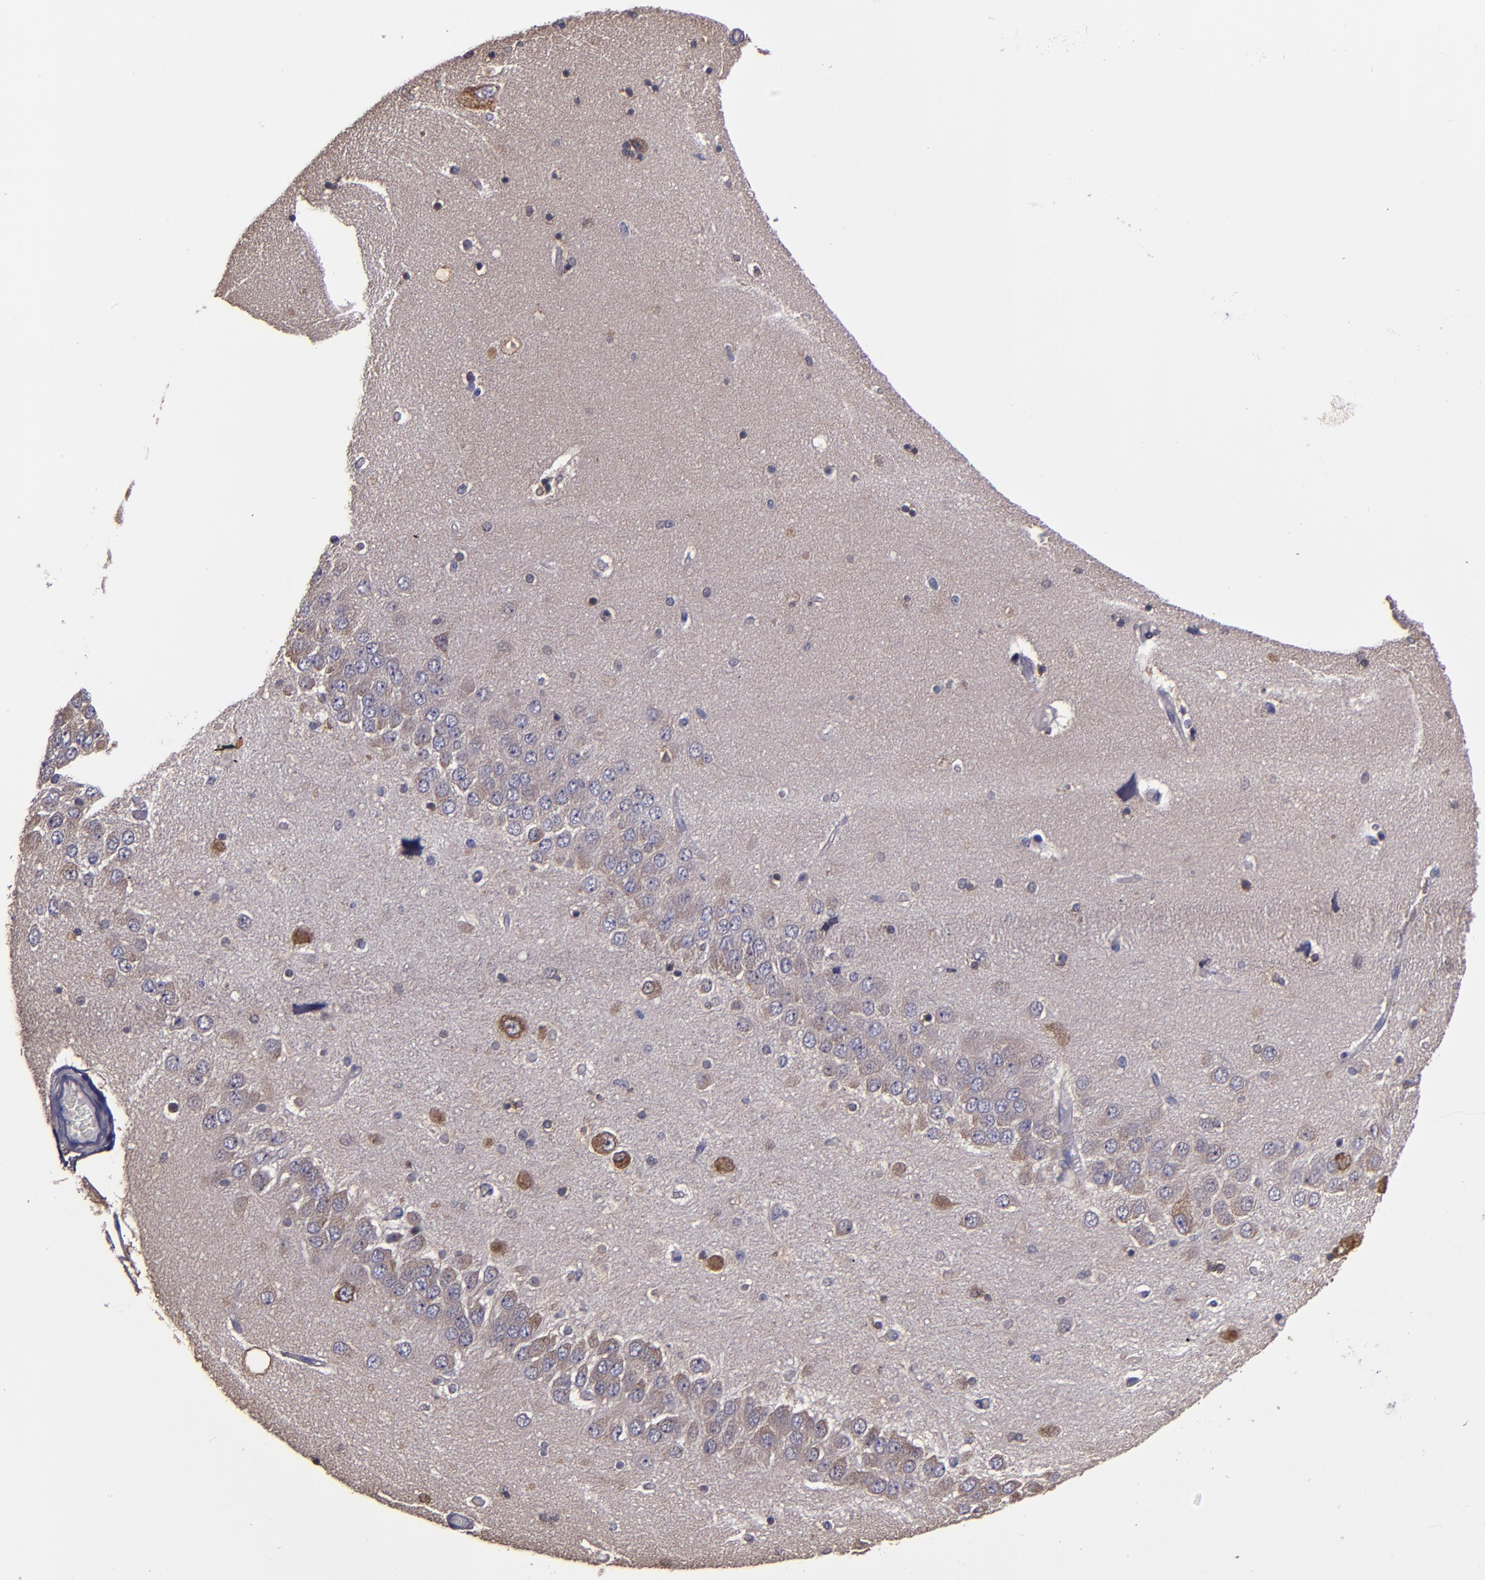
{"staining": {"intensity": "weak", "quantity": "<25%", "location": "cytoplasmic/membranous"}, "tissue": "hippocampus", "cell_type": "Glial cells", "image_type": "normal", "snomed": [{"axis": "morphology", "description": "Normal tissue, NOS"}, {"axis": "topography", "description": "Hippocampus"}], "caption": "High magnification brightfield microscopy of benign hippocampus stained with DAB (brown) and counterstained with hematoxylin (blue): glial cells show no significant expression. (IHC, brightfield microscopy, high magnification).", "gene": "CARS1", "patient": {"sex": "female", "age": 54}}